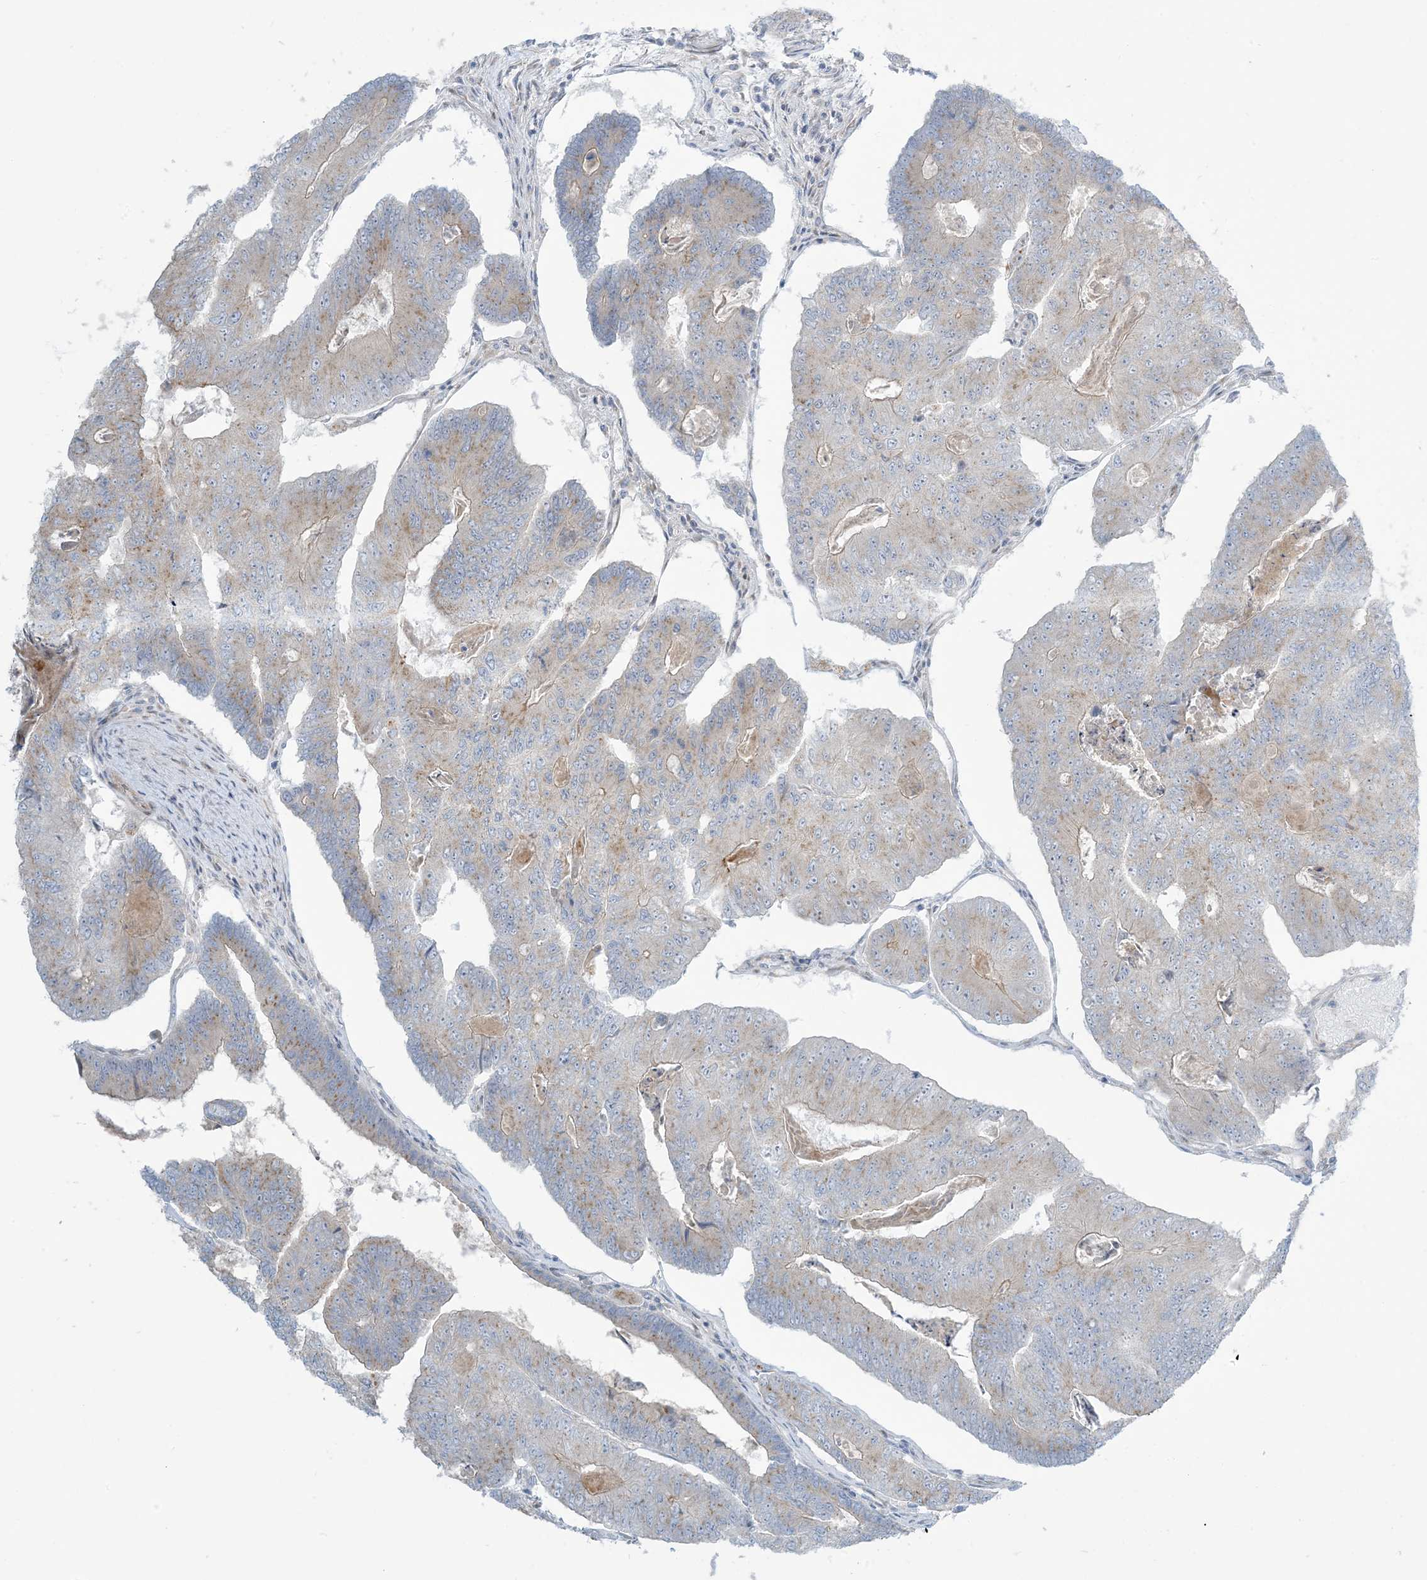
{"staining": {"intensity": "moderate", "quantity": "25%-75%", "location": "cytoplasmic/membranous"}, "tissue": "colorectal cancer", "cell_type": "Tumor cells", "image_type": "cancer", "snomed": [{"axis": "morphology", "description": "Adenocarcinoma, NOS"}, {"axis": "topography", "description": "Colon"}], "caption": "Immunohistochemical staining of adenocarcinoma (colorectal) demonstrates medium levels of moderate cytoplasmic/membranous staining in approximately 25%-75% of tumor cells.", "gene": "AFTPH", "patient": {"sex": "female", "age": 67}}